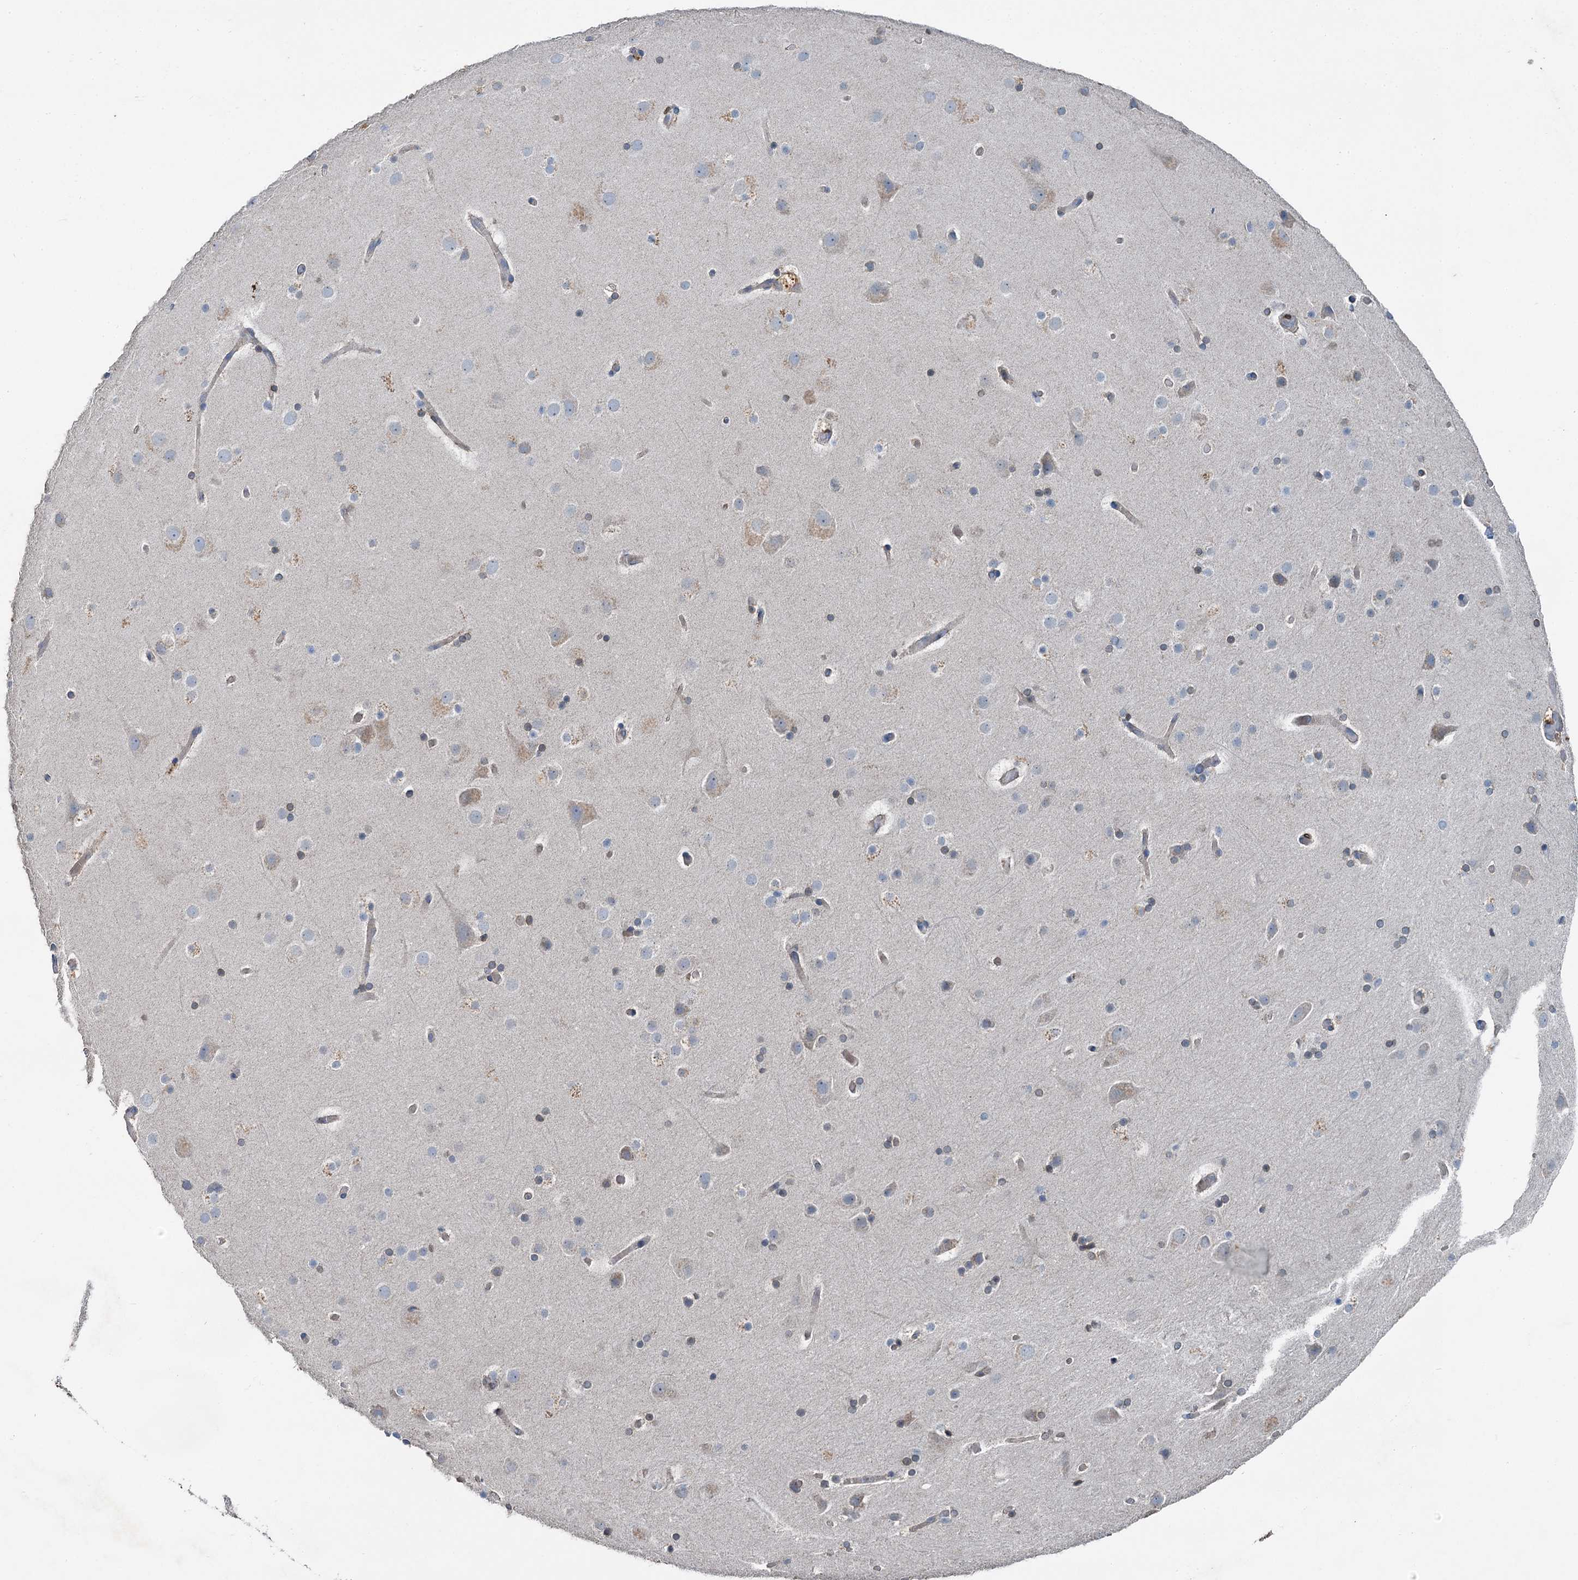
{"staining": {"intensity": "negative", "quantity": "none", "location": "none"}, "tissue": "cerebral cortex", "cell_type": "Endothelial cells", "image_type": "normal", "snomed": [{"axis": "morphology", "description": "Normal tissue, NOS"}, {"axis": "topography", "description": "Cerebral cortex"}], "caption": "A photomicrograph of cerebral cortex stained for a protein displays no brown staining in endothelial cells.", "gene": "C6orf120", "patient": {"sex": "male", "age": 57}}